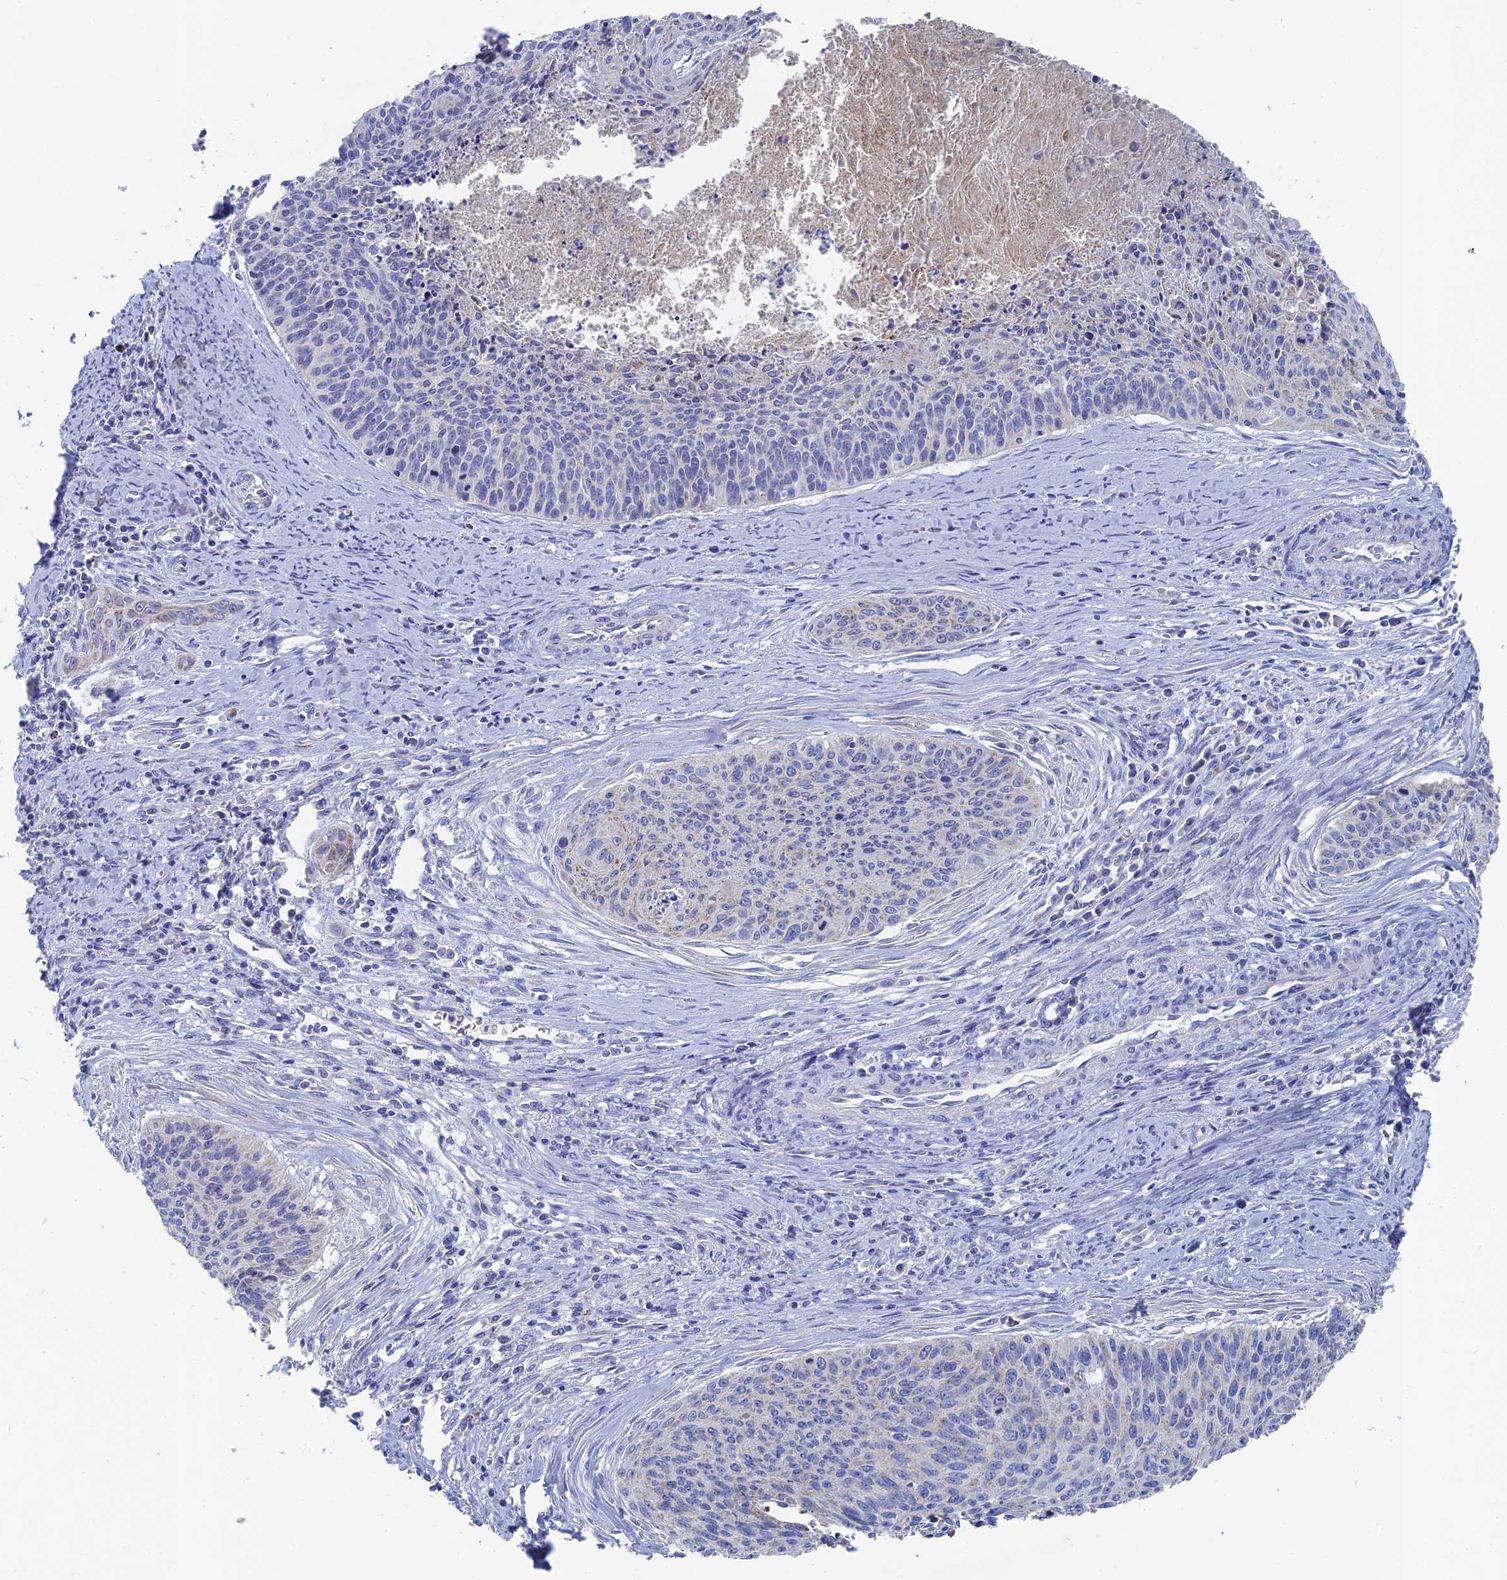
{"staining": {"intensity": "negative", "quantity": "none", "location": "none"}, "tissue": "cervical cancer", "cell_type": "Tumor cells", "image_type": "cancer", "snomed": [{"axis": "morphology", "description": "Squamous cell carcinoma, NOS"}, {"axis": "topography", "description": "Cervix"}], "caption": "The IHC micrograph has no significant expression in tumor cells of cervical cancer tissue.", "gene": "HIGD1A", "patient": {"sex": "female", "age": 55}}